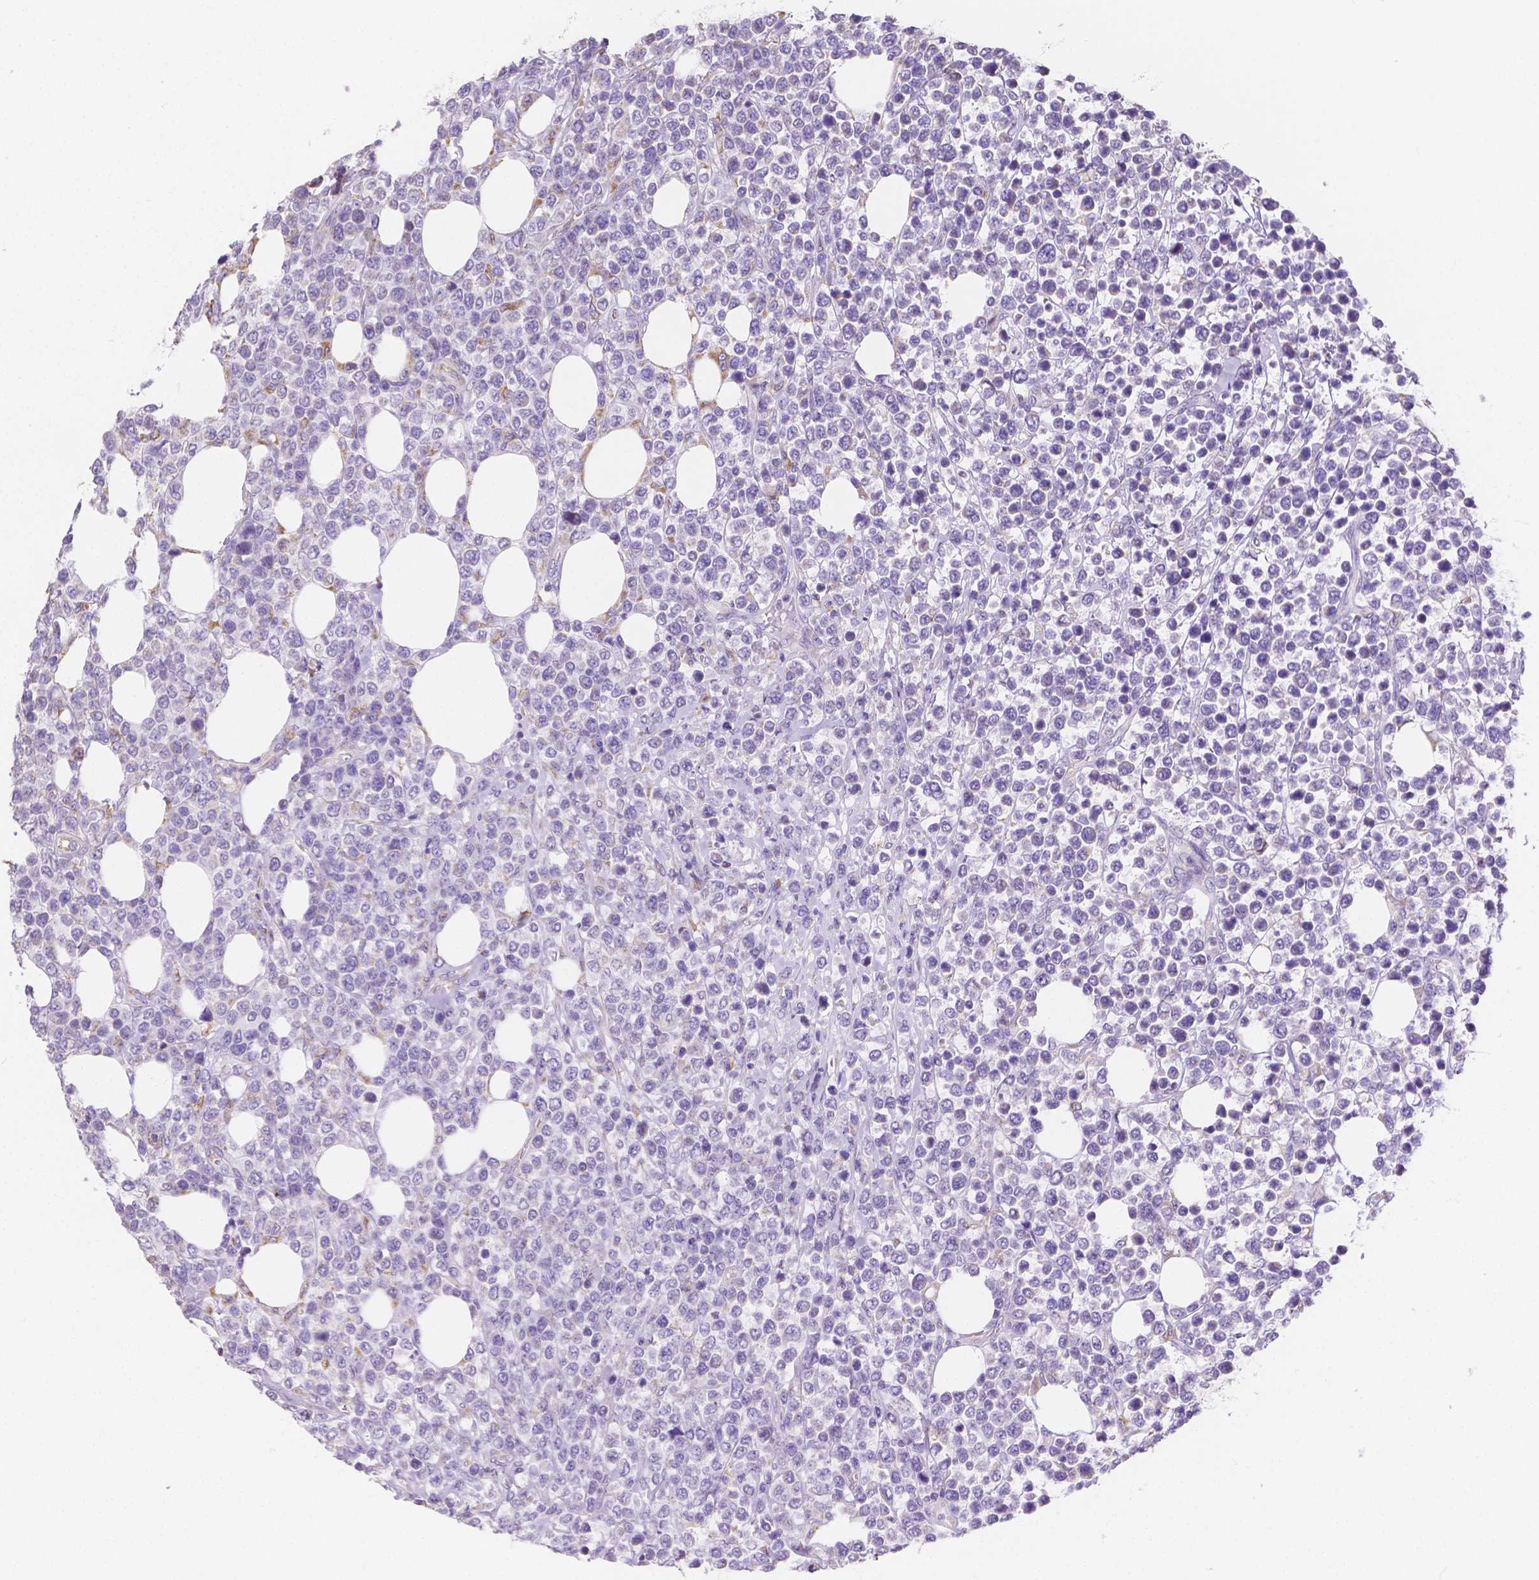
{"staining": {"intensity": "negative", "quantity": "none", "location": "none"}, "tissue": "lymphoma", "cell_type": "Tumor cells", "image_type": "cancer", "snomed": [{"axis": "morphology", "description": "Malignant lymphoma, non-Hodgkin's type, High grade"}, {"axis": "topography", "description": "Soft tissue"}], "caption": "High magnification brightfield microscopy of malignant lymphoma, non-Hodgkin's type (high-grade) stained with DAB (brown) and counterstained with hematoxylin (blue): tumor cells show no significant staining. (DAB (3,3'-diaminobenzidine) IHC visualized using brightfield microscopy, high magnification).", "gene": "TMEM130", "patient": {"sex": "female", "age": 56}}